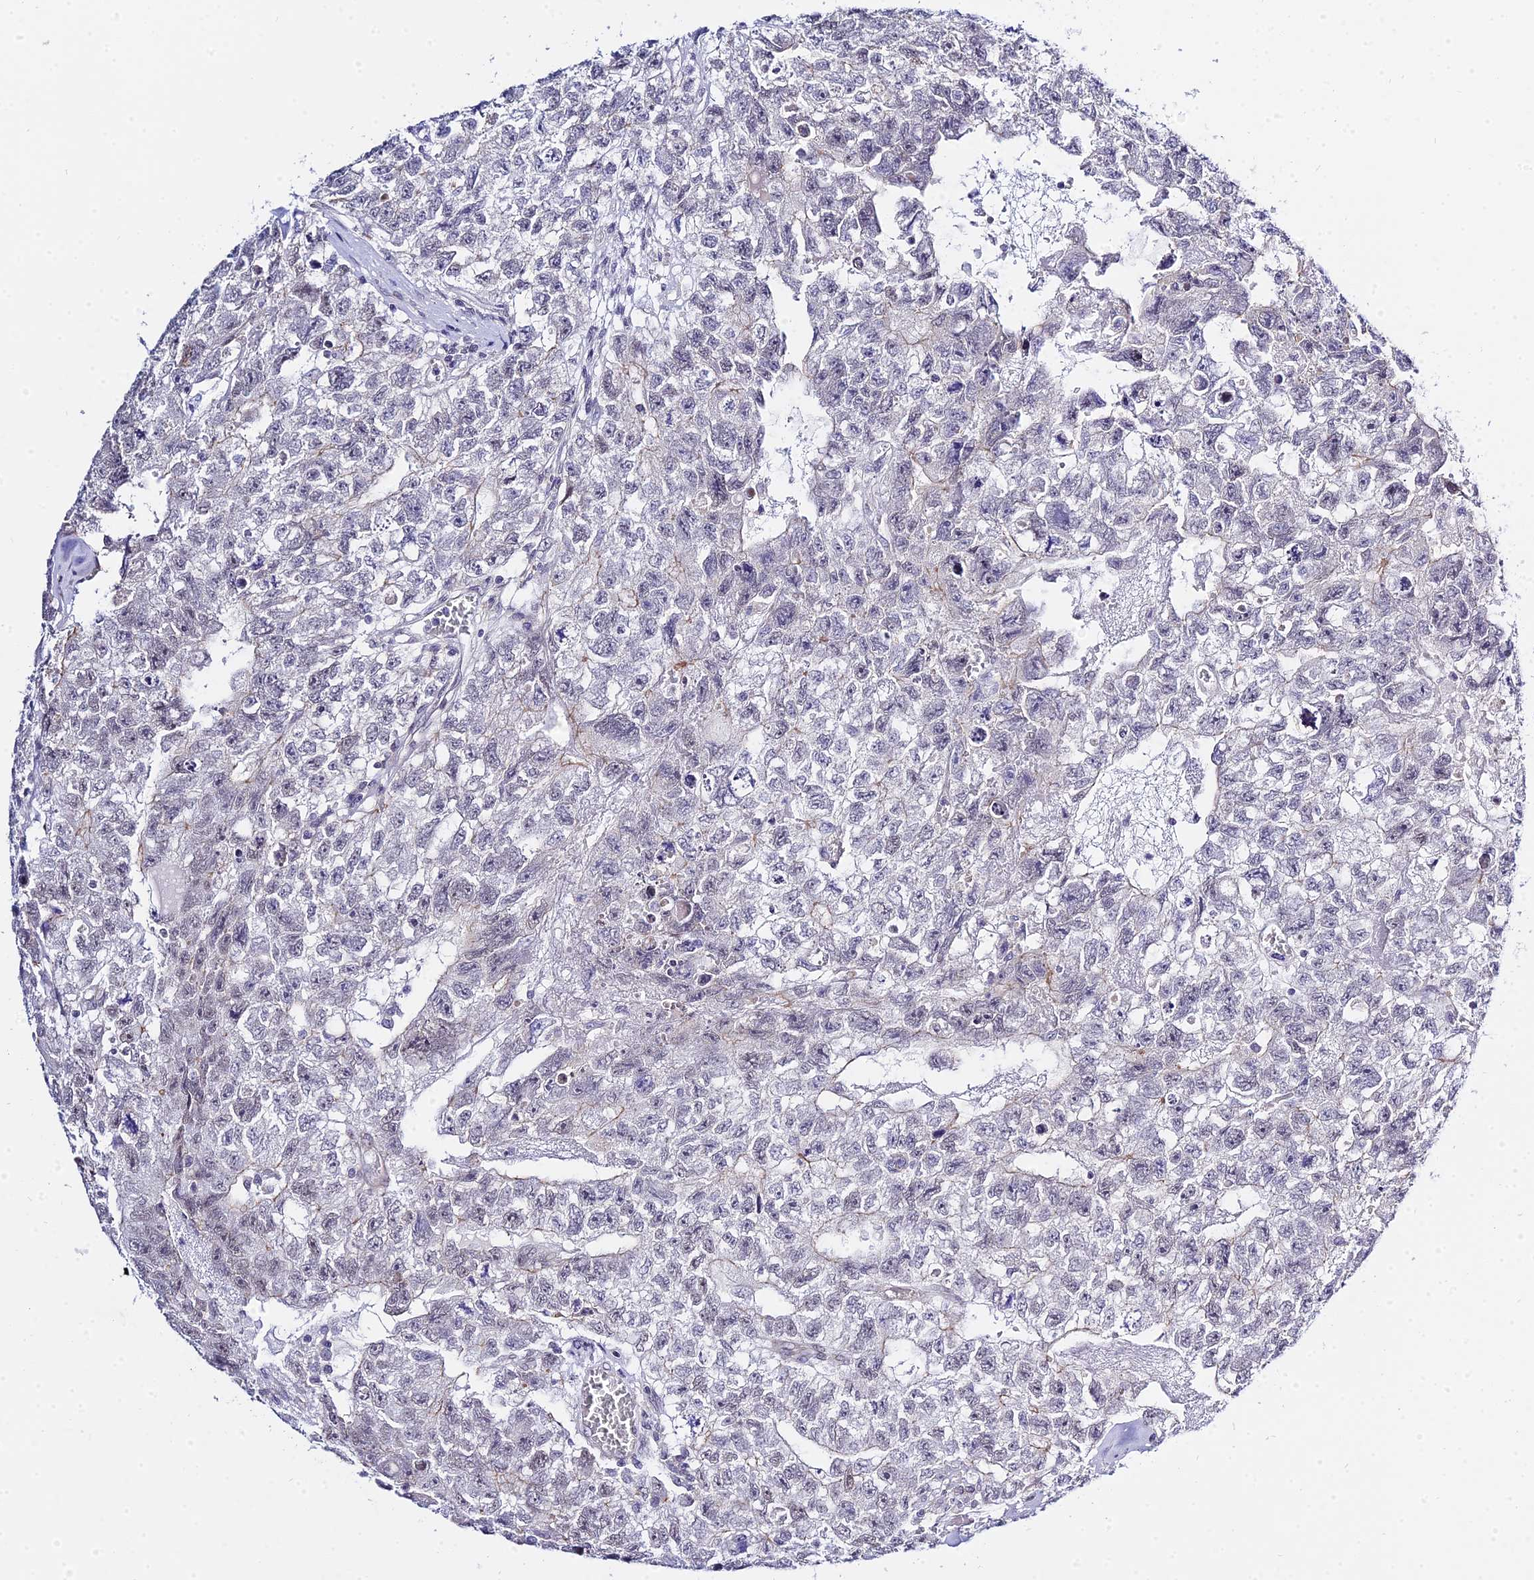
{"staining": {"intensity": "negative", "quantity": "none", "location": "none"}, "tissue": "testis cancer", "cell_type": "Tumor cells", "image_type": "cancer", "snomed": [{"axis": "morphology", "description": "Carcinoma, Embryonal, NOS"}, {"axis": "topography", "description": "Testis"}], "caption": "Immunohistochemistry (IHC) photomicrograph of neoplastic tissue: human testis cancer (embryonal carcinoma) stained with DAB reveals no significant protein expression in tumor cells.", "gene": "ZNF628", "patient": {"sex": "male", "age": 26}}